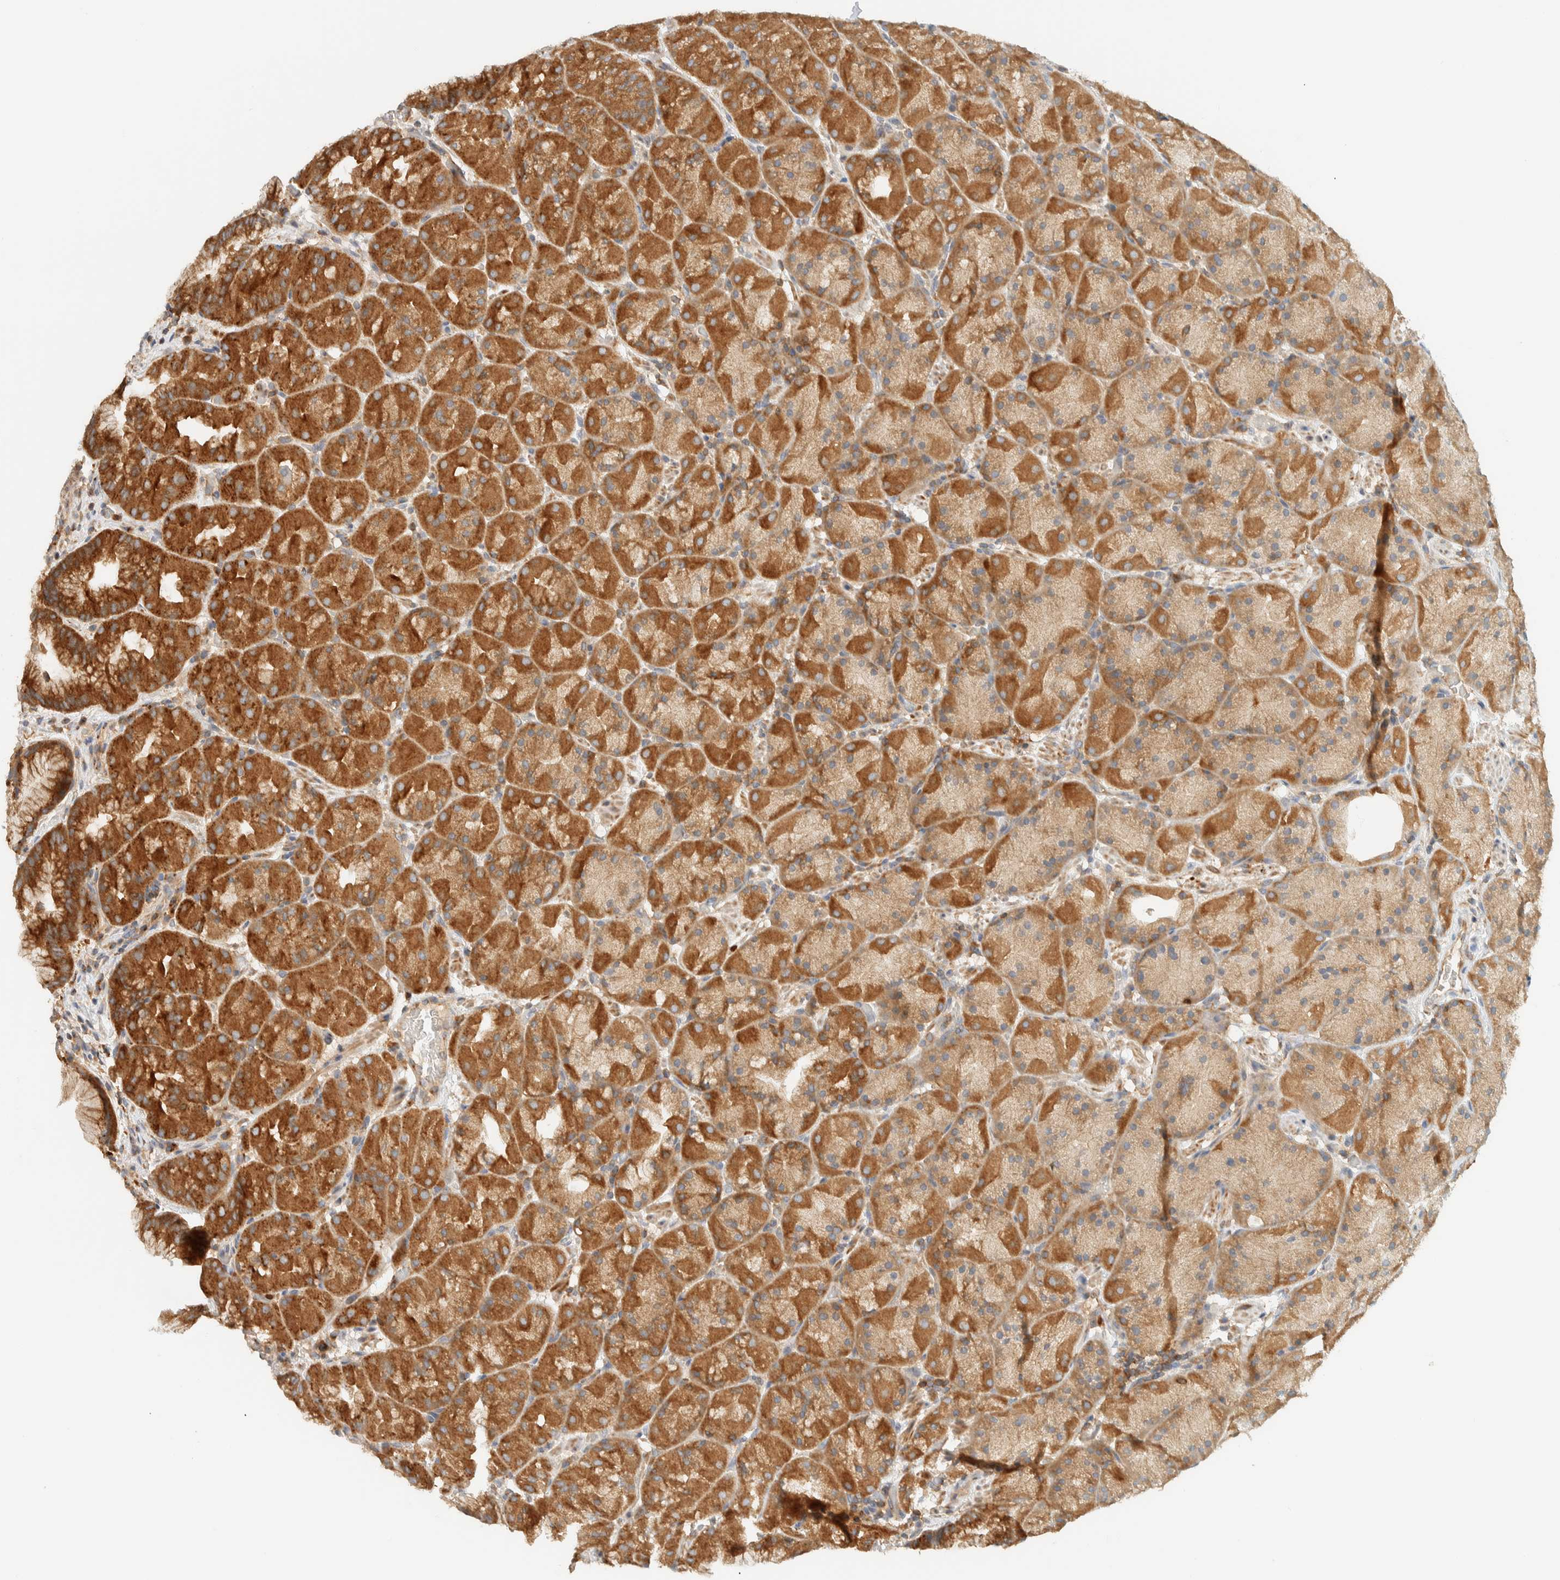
{"staining": {"intensity": "strong", "quantity": ">75%", "location": "cytoplasmic/membranous"}, "tissue": "stomach", "cell_type": "Glandular cells", "image_type": "normal", "snomed": [{"axis": "morphology", "description": "Normal tissue, NOS"}, {"axis": "topography", "description": "Stomach, upper"}, {"axis": "topography", "description": "Stomach"}], "caption": "Brown immunohistochemical staining in benign stomach shows strong cytoplasmic/membranous positivity in about >75% of glandular cells.", "gene": "ARFGEF1", "patient": {"sex": "male", "age": 48}}